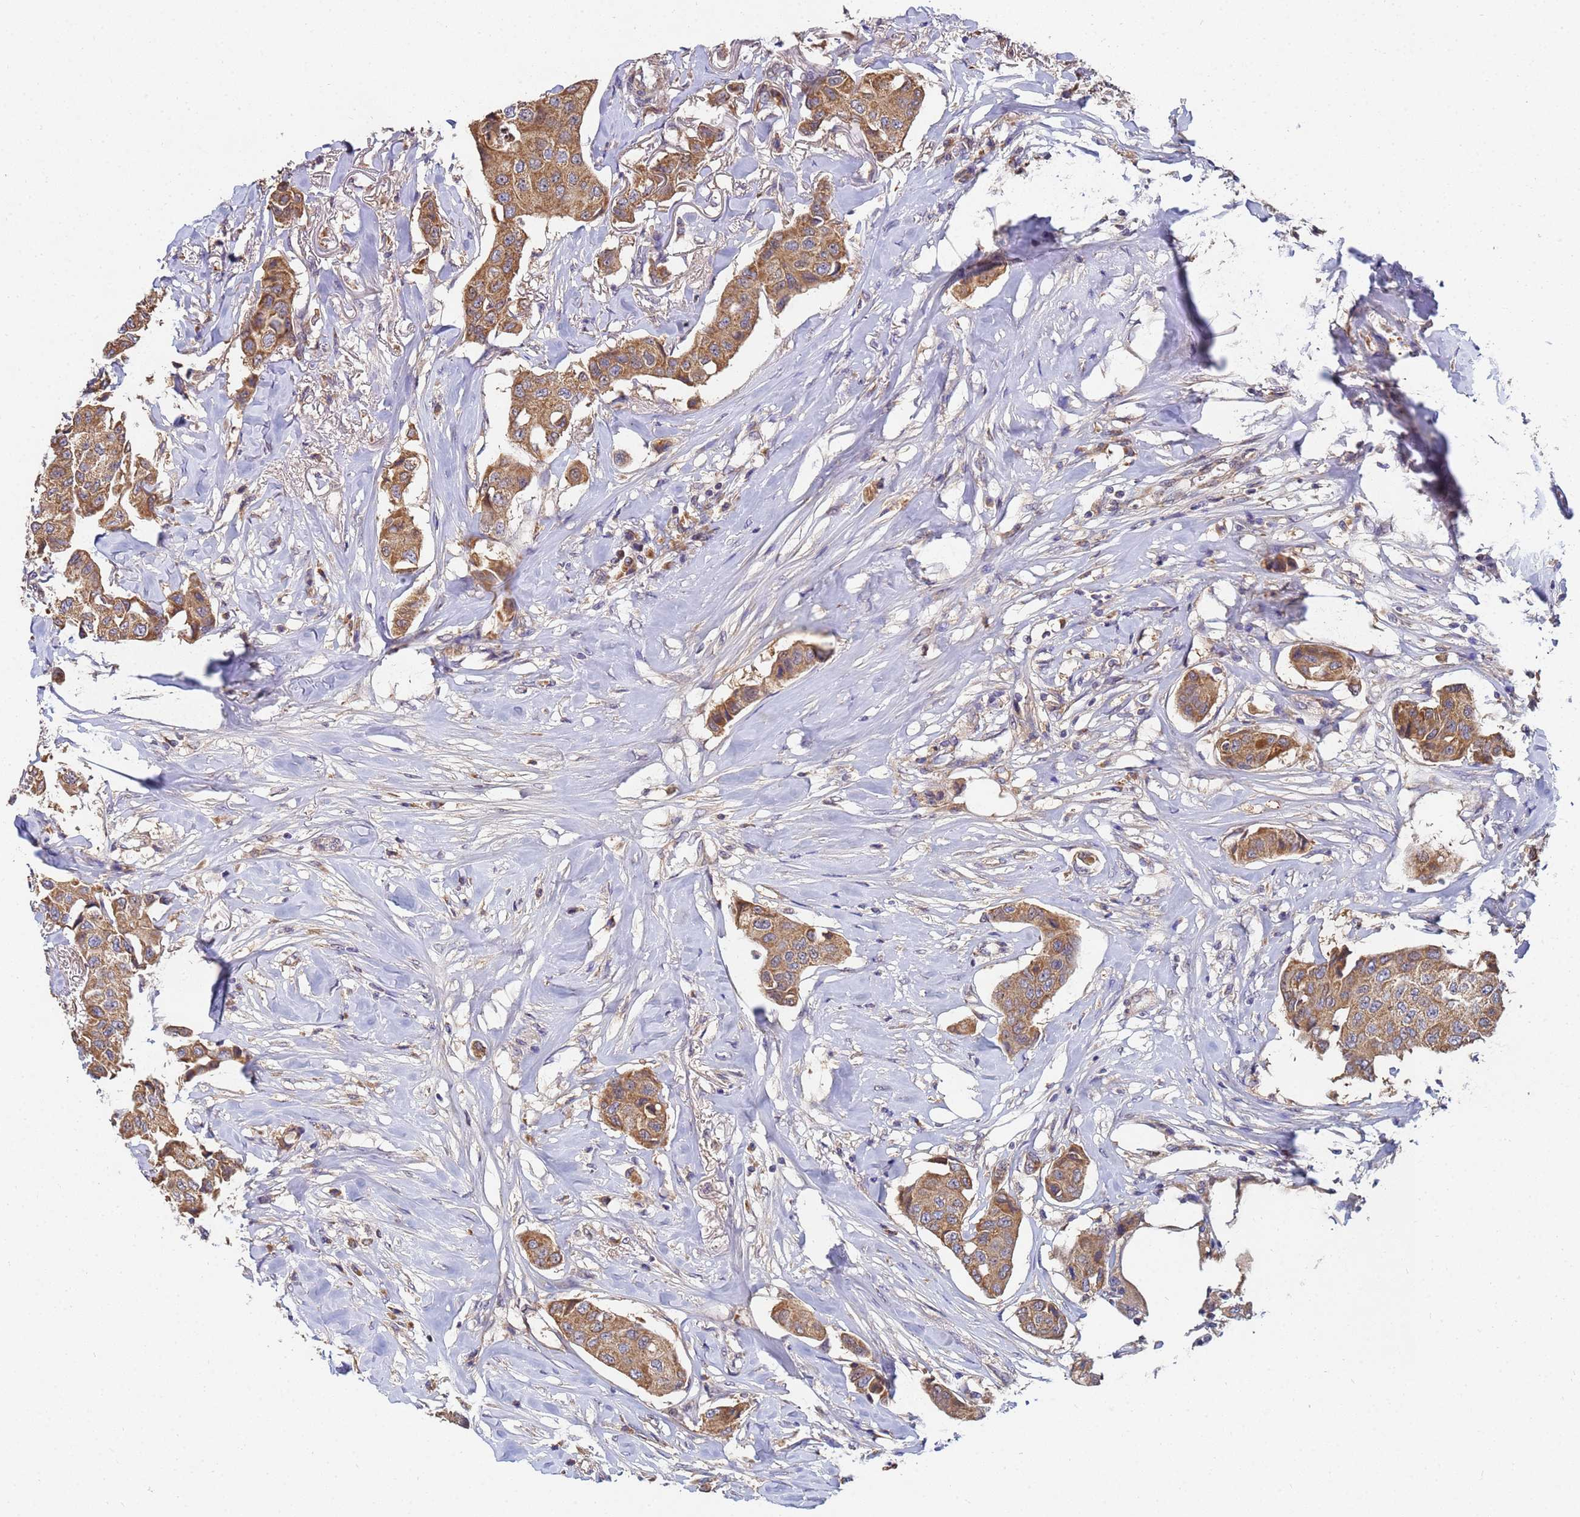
{"staining": {"intensity": "moderate", "quantity": ">75%", "location": "cytoplasmic/membranous"}, "tissue": "breast cancer", "cell_type": "Tumor cells", "image_type": "cancer", "snomed": [{"axis": "morphology", "description": "Duct carcinoma"}, {"axis": "topography", "description": "Breast"}], "caption": "Intraductal carcinoma (breast) stained for a protein displays moderate cytoplasmic/membranous positivity in tumor cells.", "gene": "C5orf34", "patient": {"sex": "female", "age": 80}}